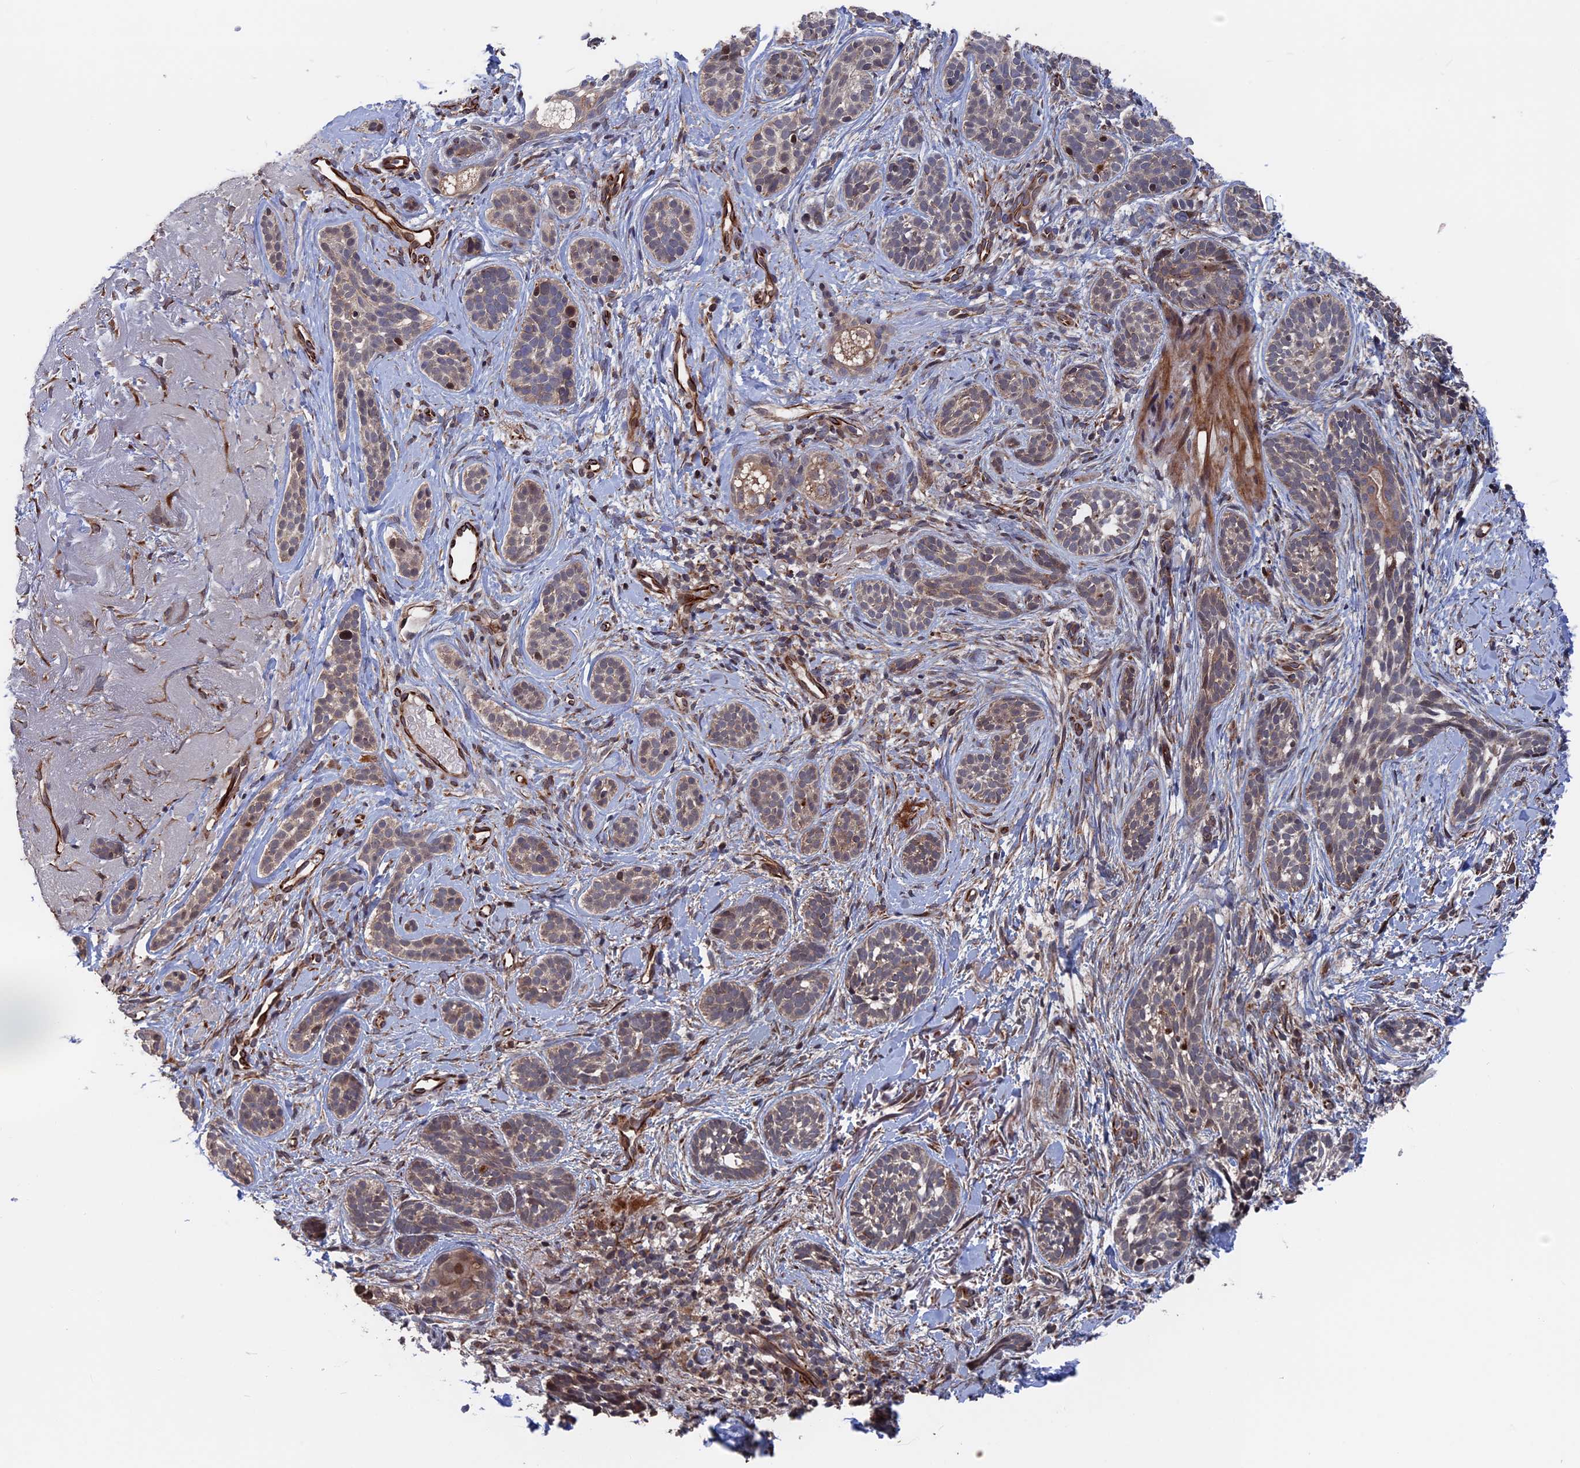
{"staining": {"intensity": "weak", "quantity": "25%-75%", "location": "cytoplasmic/membranous"}, "tissue": "skin cancer", "cell_type": "Tumor cells", "image_type": "cancer", "snomed": [{"axis": "morphology", "description": "Basal cell carcinoma"}, {"axis": "topography", "description": "Skin"}], "caption": "Immunohistochemistry staining of basal cell carcinoma (skin), which displays low levels of weak cytoplasmic/membranous staining in approximately 25%-75% of tumor cells indicating weak cytoplasmic/membranous protein staining. The staining was performed using DAB (3,3'-diaminobenzidine) (brown) for protein detection and nuclei were counterstained in hematoxylin (blue).", "gene": "PLA2G15", "patient": {"sex": "male", "age": 71}}